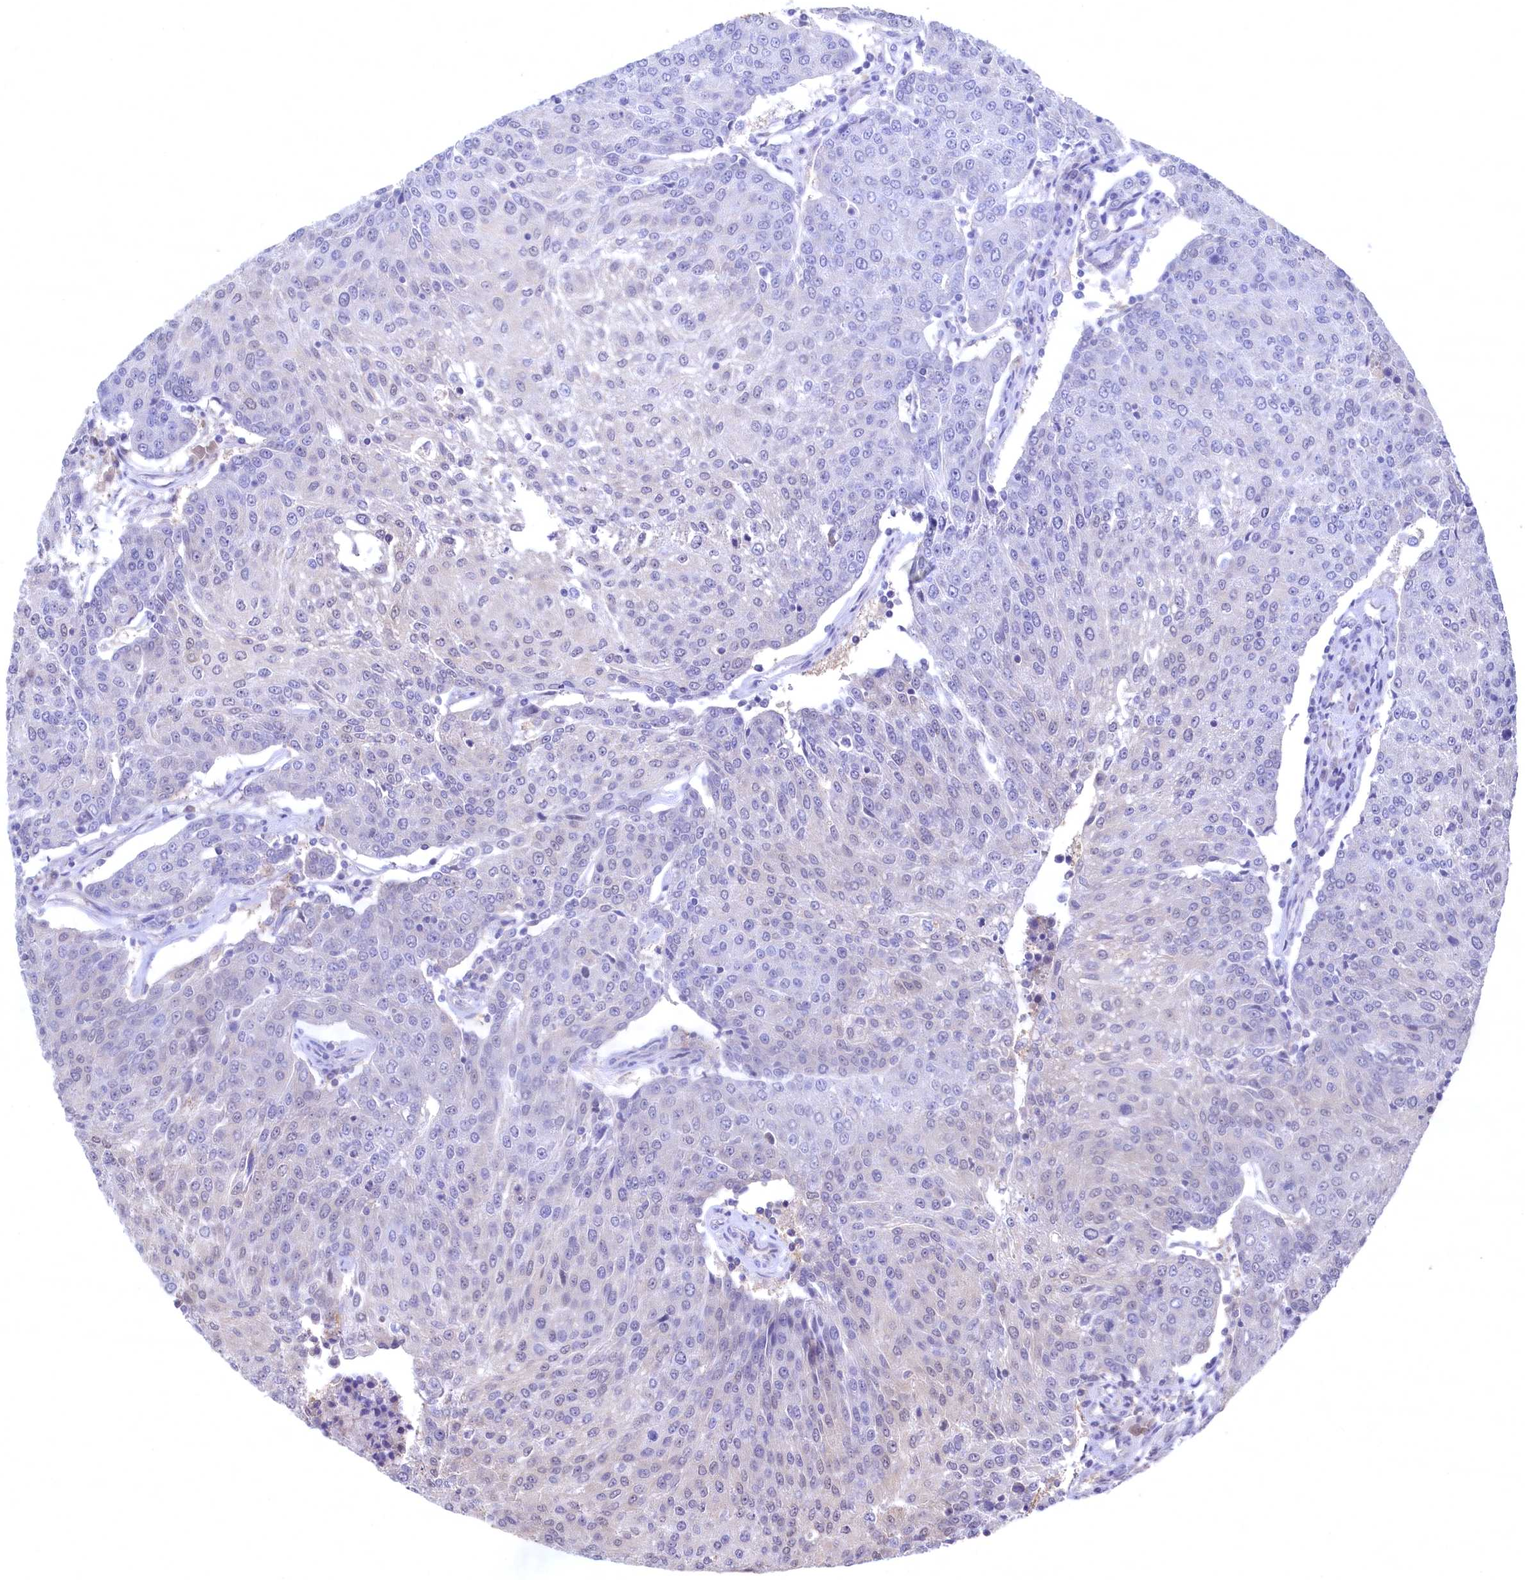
{"staining": {"intensity": "negative", "quantity": "none", "location": "none"}, "tissue": "urothelial cancer", "cell_type": "Tumor cells", "image_type": "cancer", "snomed": [{"axis": "morphology", "description": "Urothelial carcinoma, High grade"}, {"axis": "topography", "description": "Urinary bladder"}], "caption": "IHC histopathology image of neoplastic tissue: human urothelial carcinoma (high-grade) stained with DAB (3,3'-diaminobenzidine) demonstrates no significant protein positivity in tumor cells.", "gene": "C11orf54", "patient": {"sex": "female", "age": 85}}